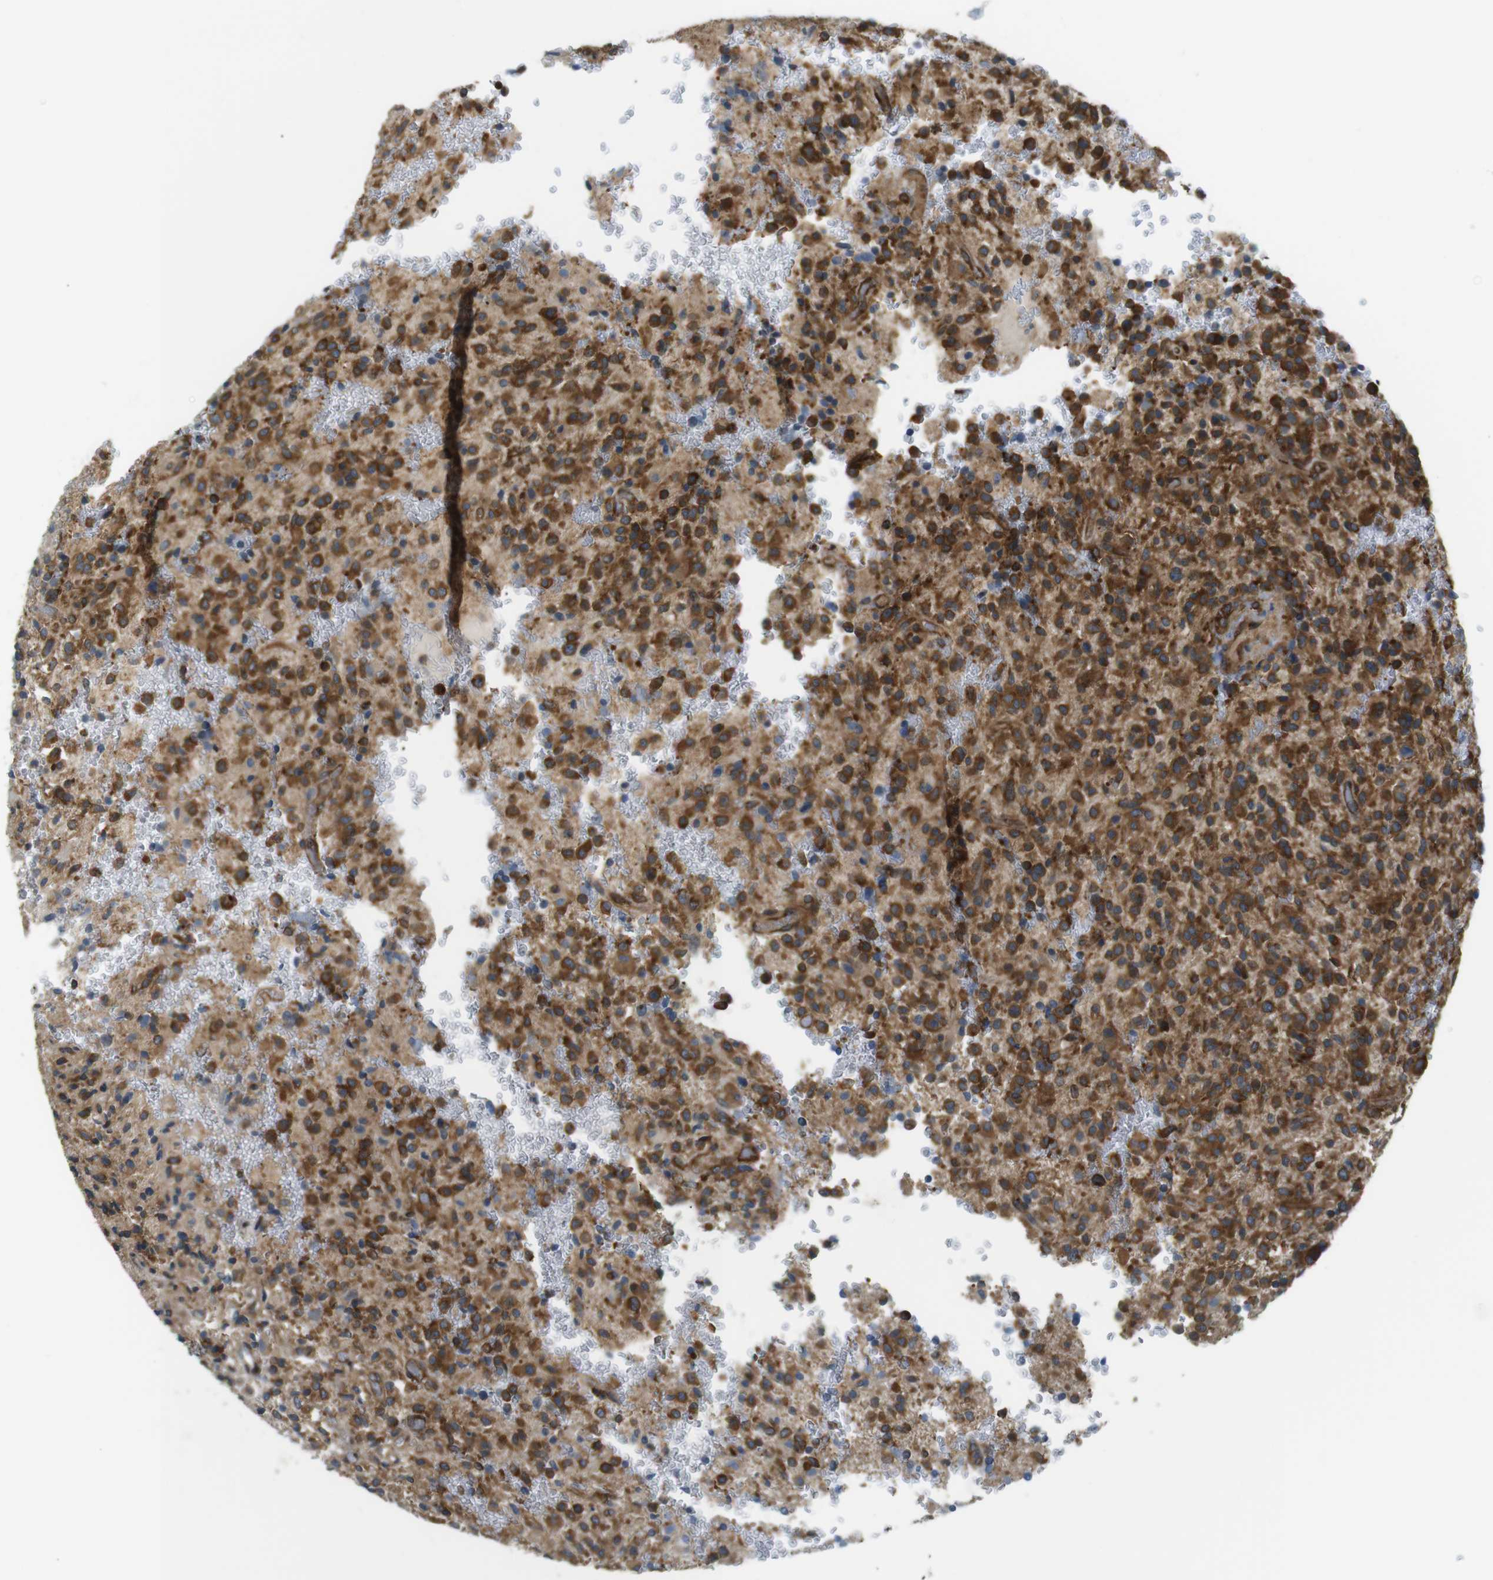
{"staining": {"intensity": "strong", "quantity": ">75%", "location": "cytoplasmic/membranous"}, "tissue": "glioma", "cell_type": "Tumor cells", "image_type": "cancer", "snomed": [{"axis": "morphology", "description": "Glioma, malignant, High grade"}, {"axis": "topography", "description": "Brain"}], "caption": "Immunohistochemical staining of human malignant glioma (high-grade) reveals high levels of strong cytoplasmic/membranous protein staining in approximately >75% of tumor cells. Nuclei are stained in blue.", "gene": "TSC1", "patient": {"sex": "male", "age": 71}}